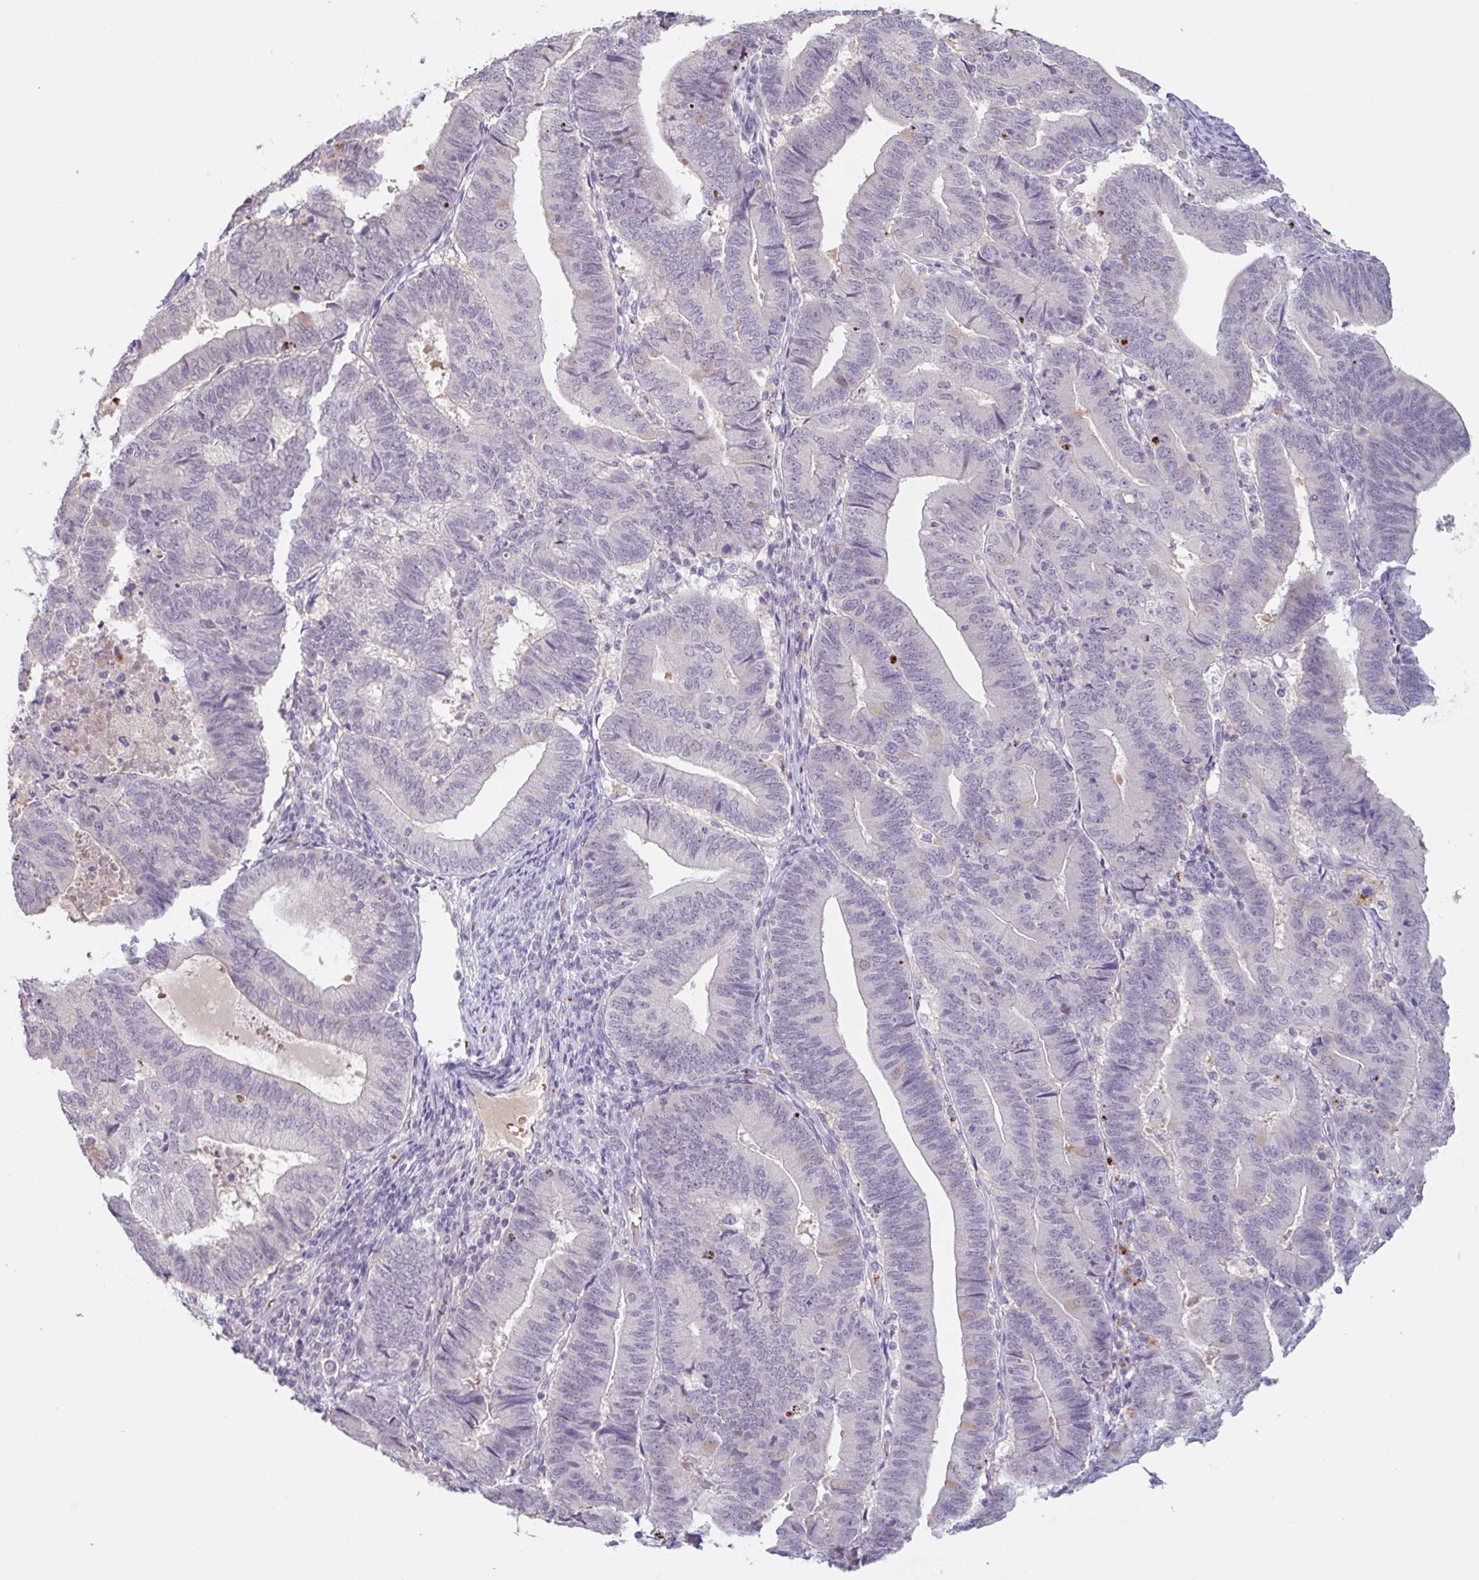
{"staining": {"intensity": "negative", "quantity": "none", "location": "none"}, "tissue": "endometrial cancer", "cell_type": "Tumor cells", "image_type": "cancer", "snomed": [{"axis": "morphology", "description": "Adenocarcinoma, NOS"}, {"axis": "topography", "description": "Endometrium"}], "caption": "Tumor cells are negative for protein expression in human adenocarcinoma (endometrial). The staining was performed using DAB to visualize the protein expression in brown, while the nuclei were stained in blue with hematoxylin (Magnification: 20x).", "gene": "RHAG", "patient": {"sex": "female", "age": 70}}